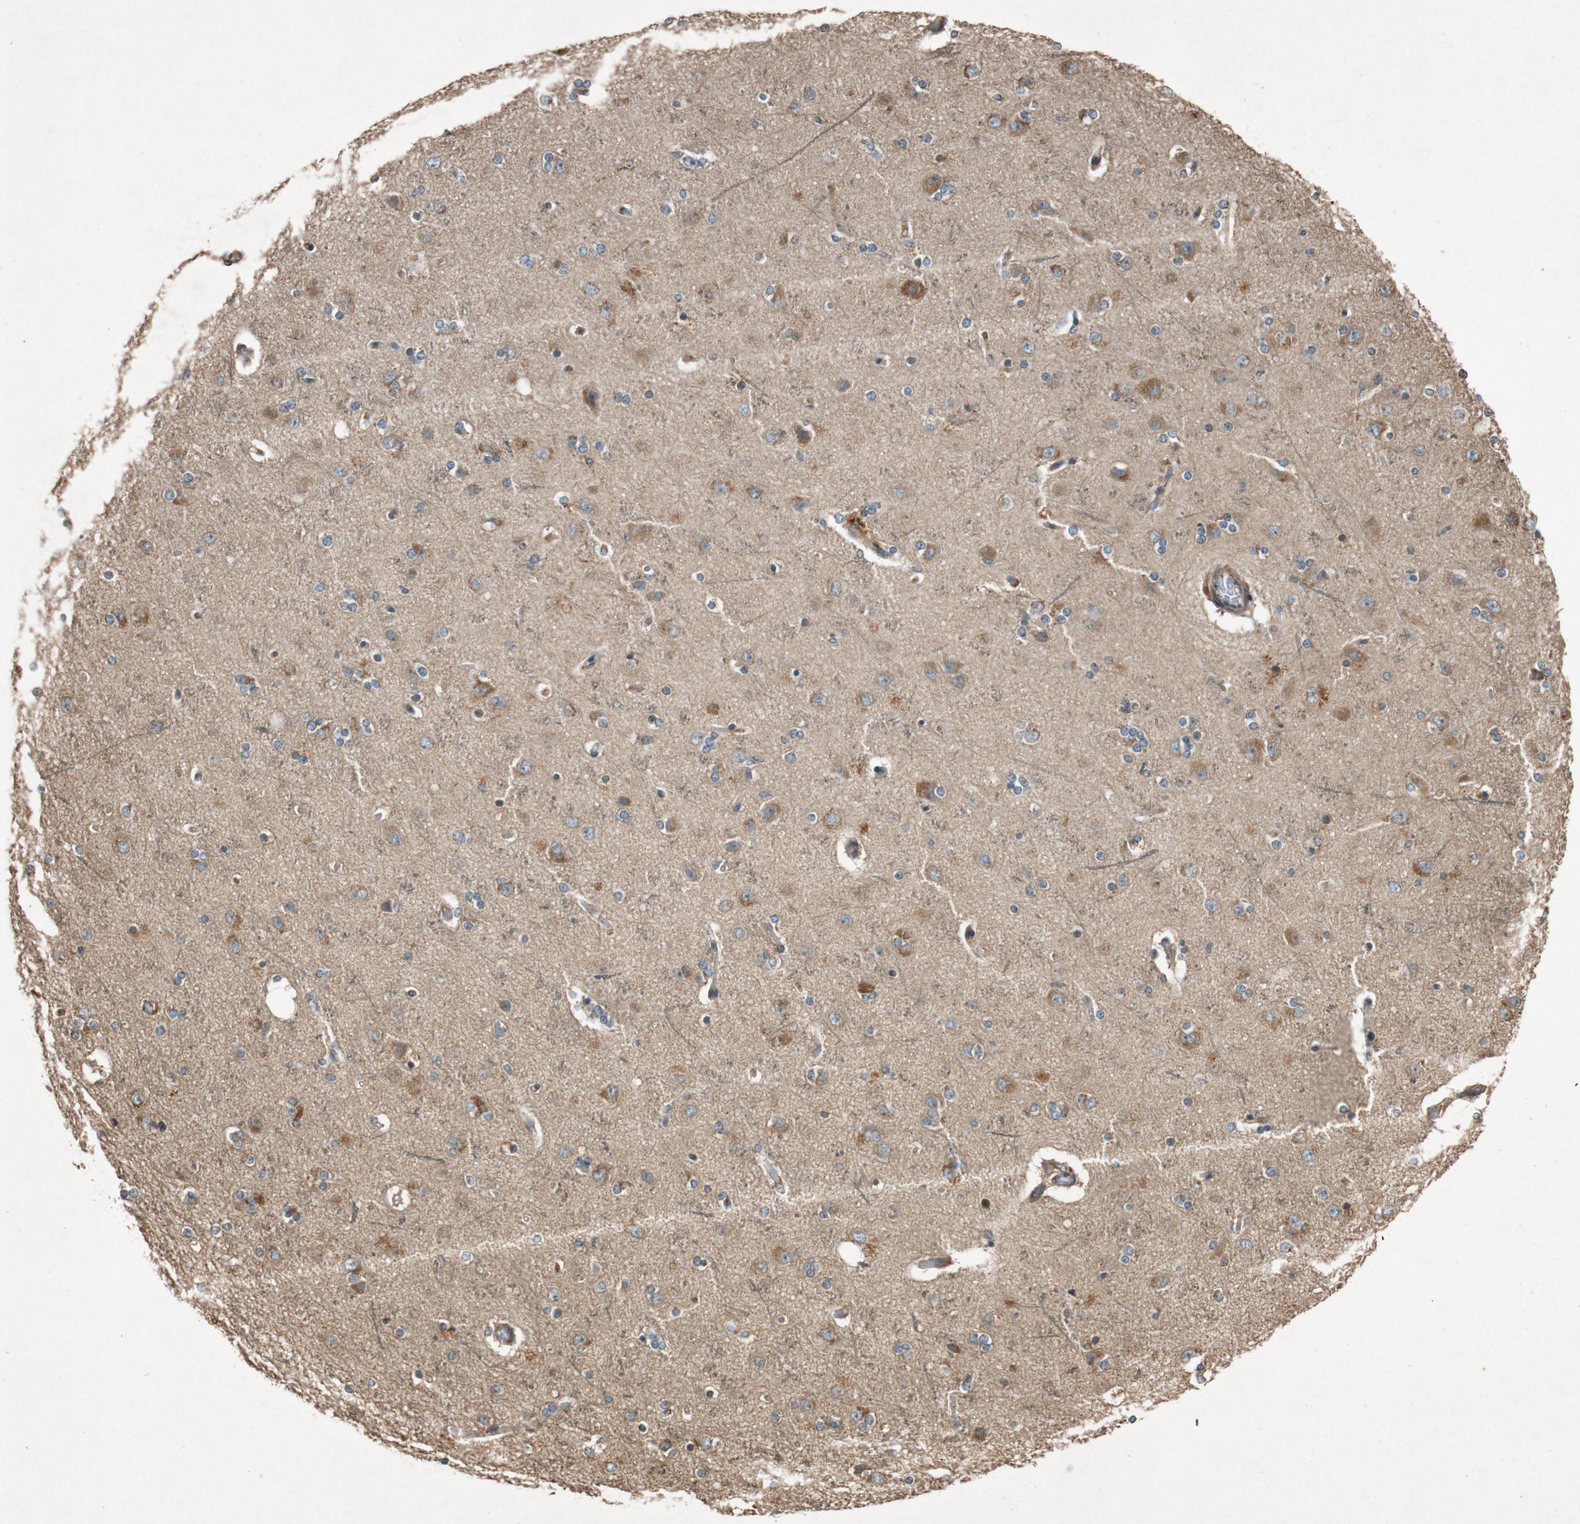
{"staining": {"intensity": "weak", "quantity": "25%-75%", "location": "cytoplasmic/membranous"}, "tissue": "cerebral cortex", "cell_type": "Endothelial cells", "image_type": "normal", "snomed": [{"axis": "morphology", "description": "Normal tissue, NOS"}, {"axis": "topography", "description": "Cerebral cortex"}], "caption": "Cerebral cortex stained with a brown dye demonstrates weak cytoplasmic/membranous positive expression in approximately 25%-75% of endothelial cells.", "gene": "ATP2C1", "patient": {"sex": "female", "age": 54}}